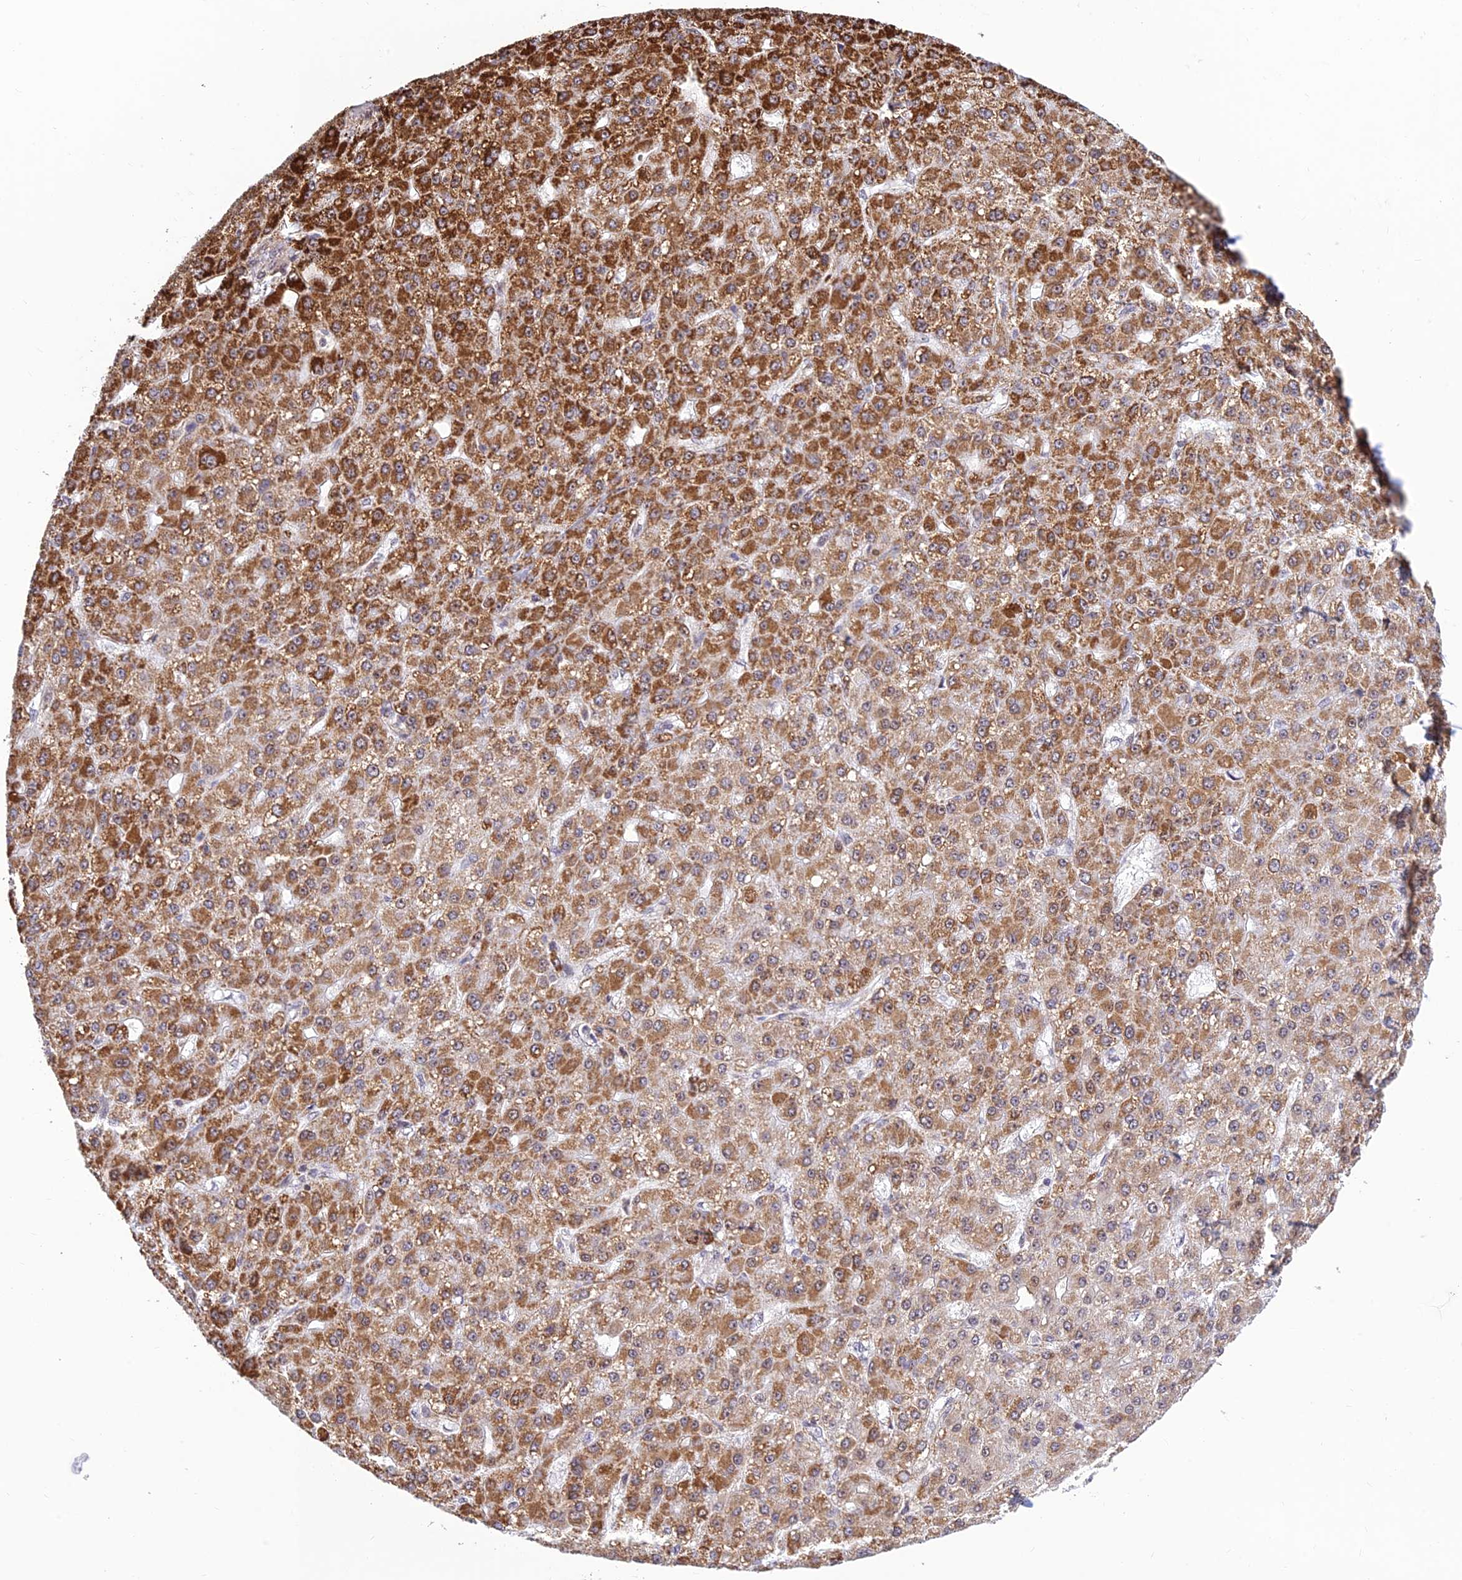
{"staining": {"intensity": "strong", "quantity": "25%-75%", "location": "cytoplasmic/membranous"}, "tissue": "liver cancer", "cell_type": "Tumor cells", "image_type": "cancer", "snomed": [{"axis": "morphology", "description": "Carcinoma, Hepatocellular, NOS"}, {"axis": "topography", "description": "Liver"}], "caption": "Immunohistochemical staining of human liver cancer demonstrates strong cytoplasmic/membranous protein positivity in approximately 25%-75% of tumor cells.", "gene": "POLR1G", "patient": {"sex": "male", "age": 67}}